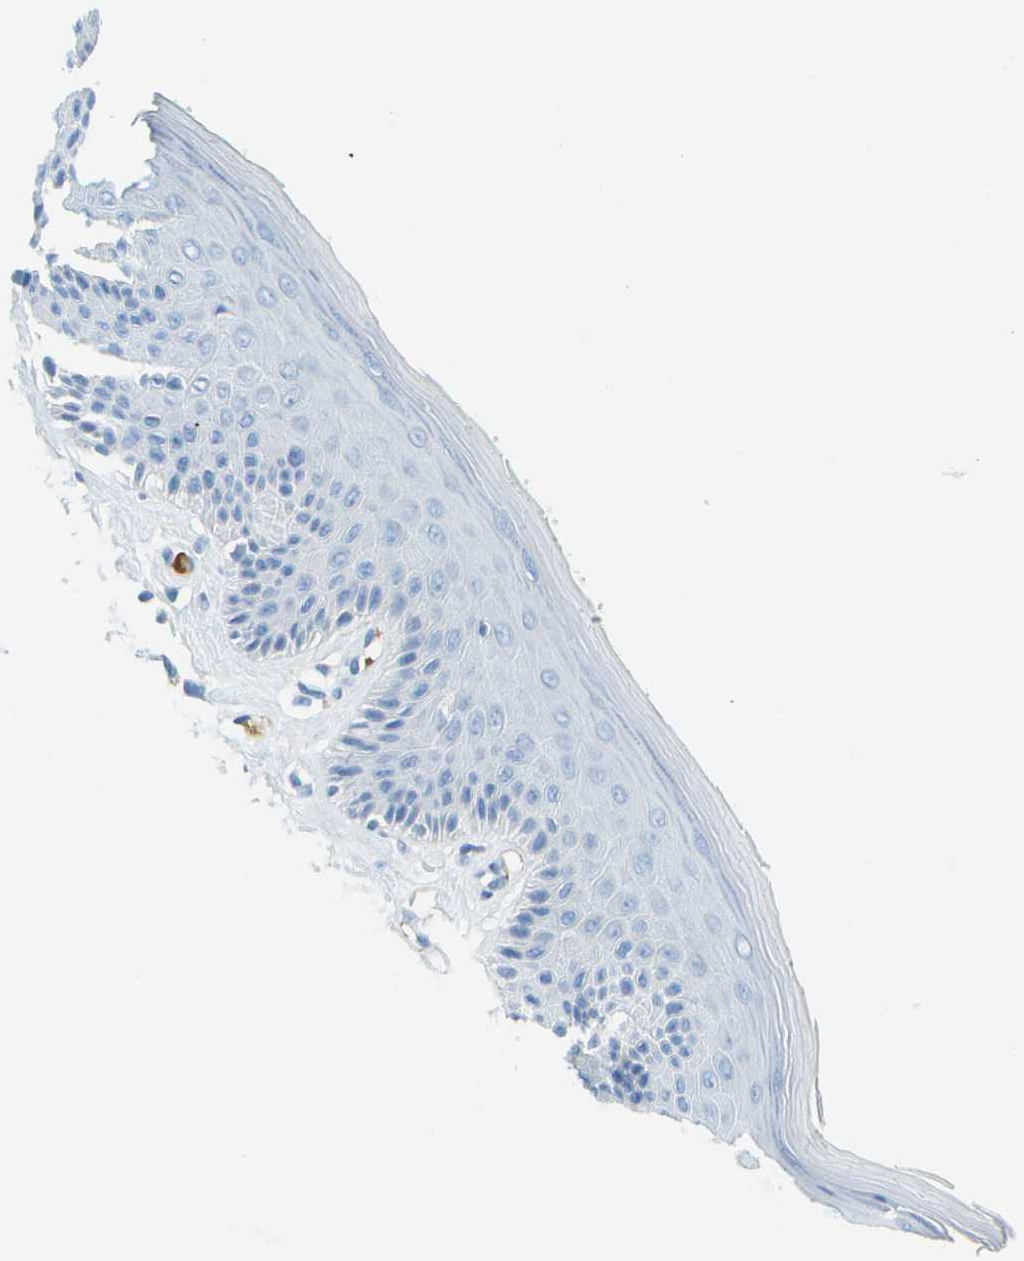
{"staining": {"intensity": "negative", "quantity": "none", "location": "none"}, "tissue": "skin", "cell_type": "Epidermal cells", "image_type": "normal", "snomed": [{"axis": "morphology", "description": "Normal tissue, NOS"}, {"axis": "topography", "description": "Vulva"}], "caption": "Protein analysis of benign skin exhibits no significant positivity in epidermal cells. The staining is performed using DAB (3,3'-diaminobenzidine) brown chromogen with nuclei counter-stained in using hematoxylin.", "gene": "C1S", "patient": {"sex": "female", "age": 73}}